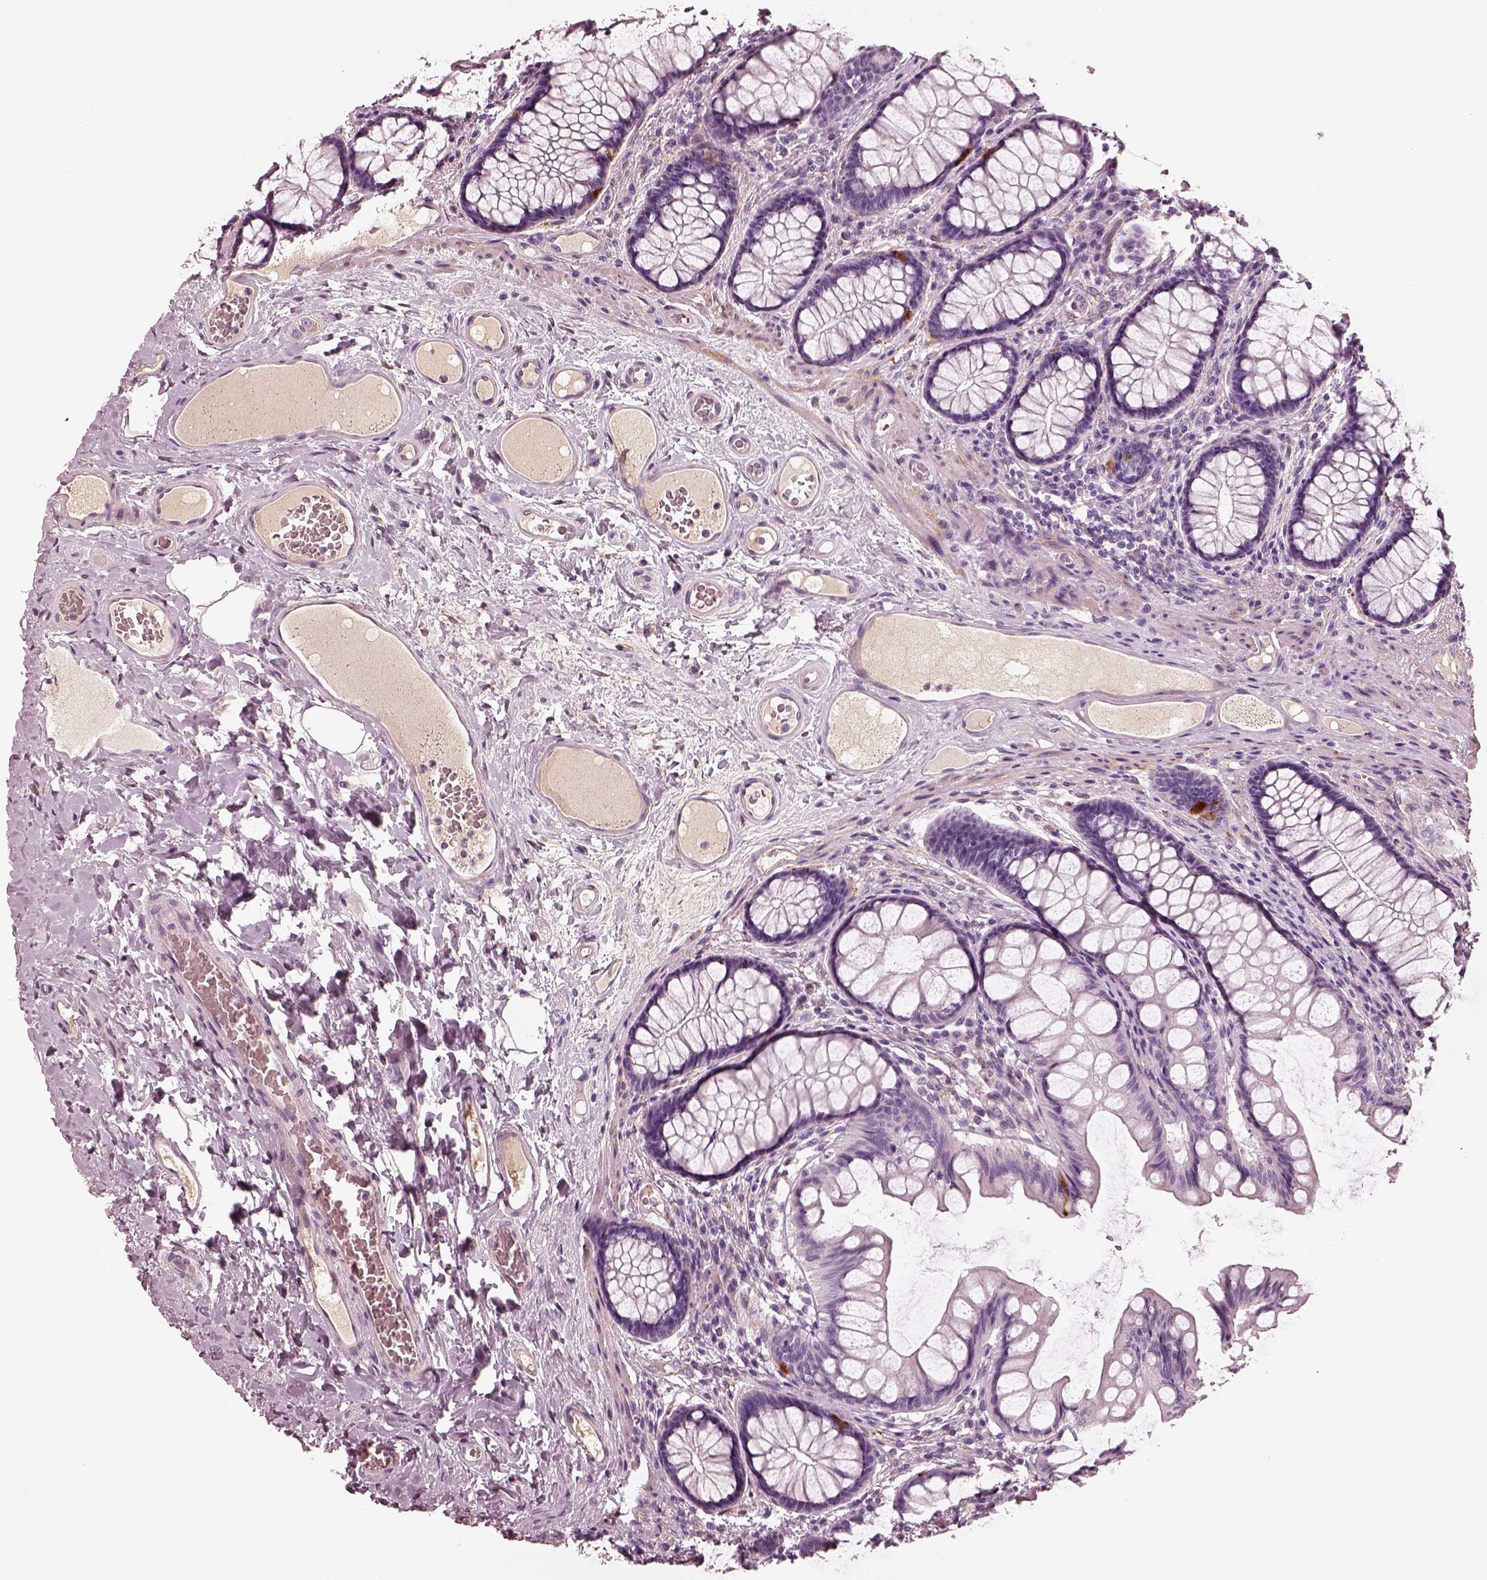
{"staining": {"intensity": "negative", "quantity": "none", "location": "none"}, "tissue": "colon", "cell_type": "Endothelial cells", "image_type": "normal", "snomed": [{"axis": "morphology", "description": "Normal tissue, NOS"}, {"axis": "topography", "description": "Colon"}], "caption": "This is a histopathology image of immunohistochemistry (IHC) staining of normal colon, which shows no positivity in endothelial cells.", "gene": "RS1", "patient": {"sex": "female", "age": 65}}